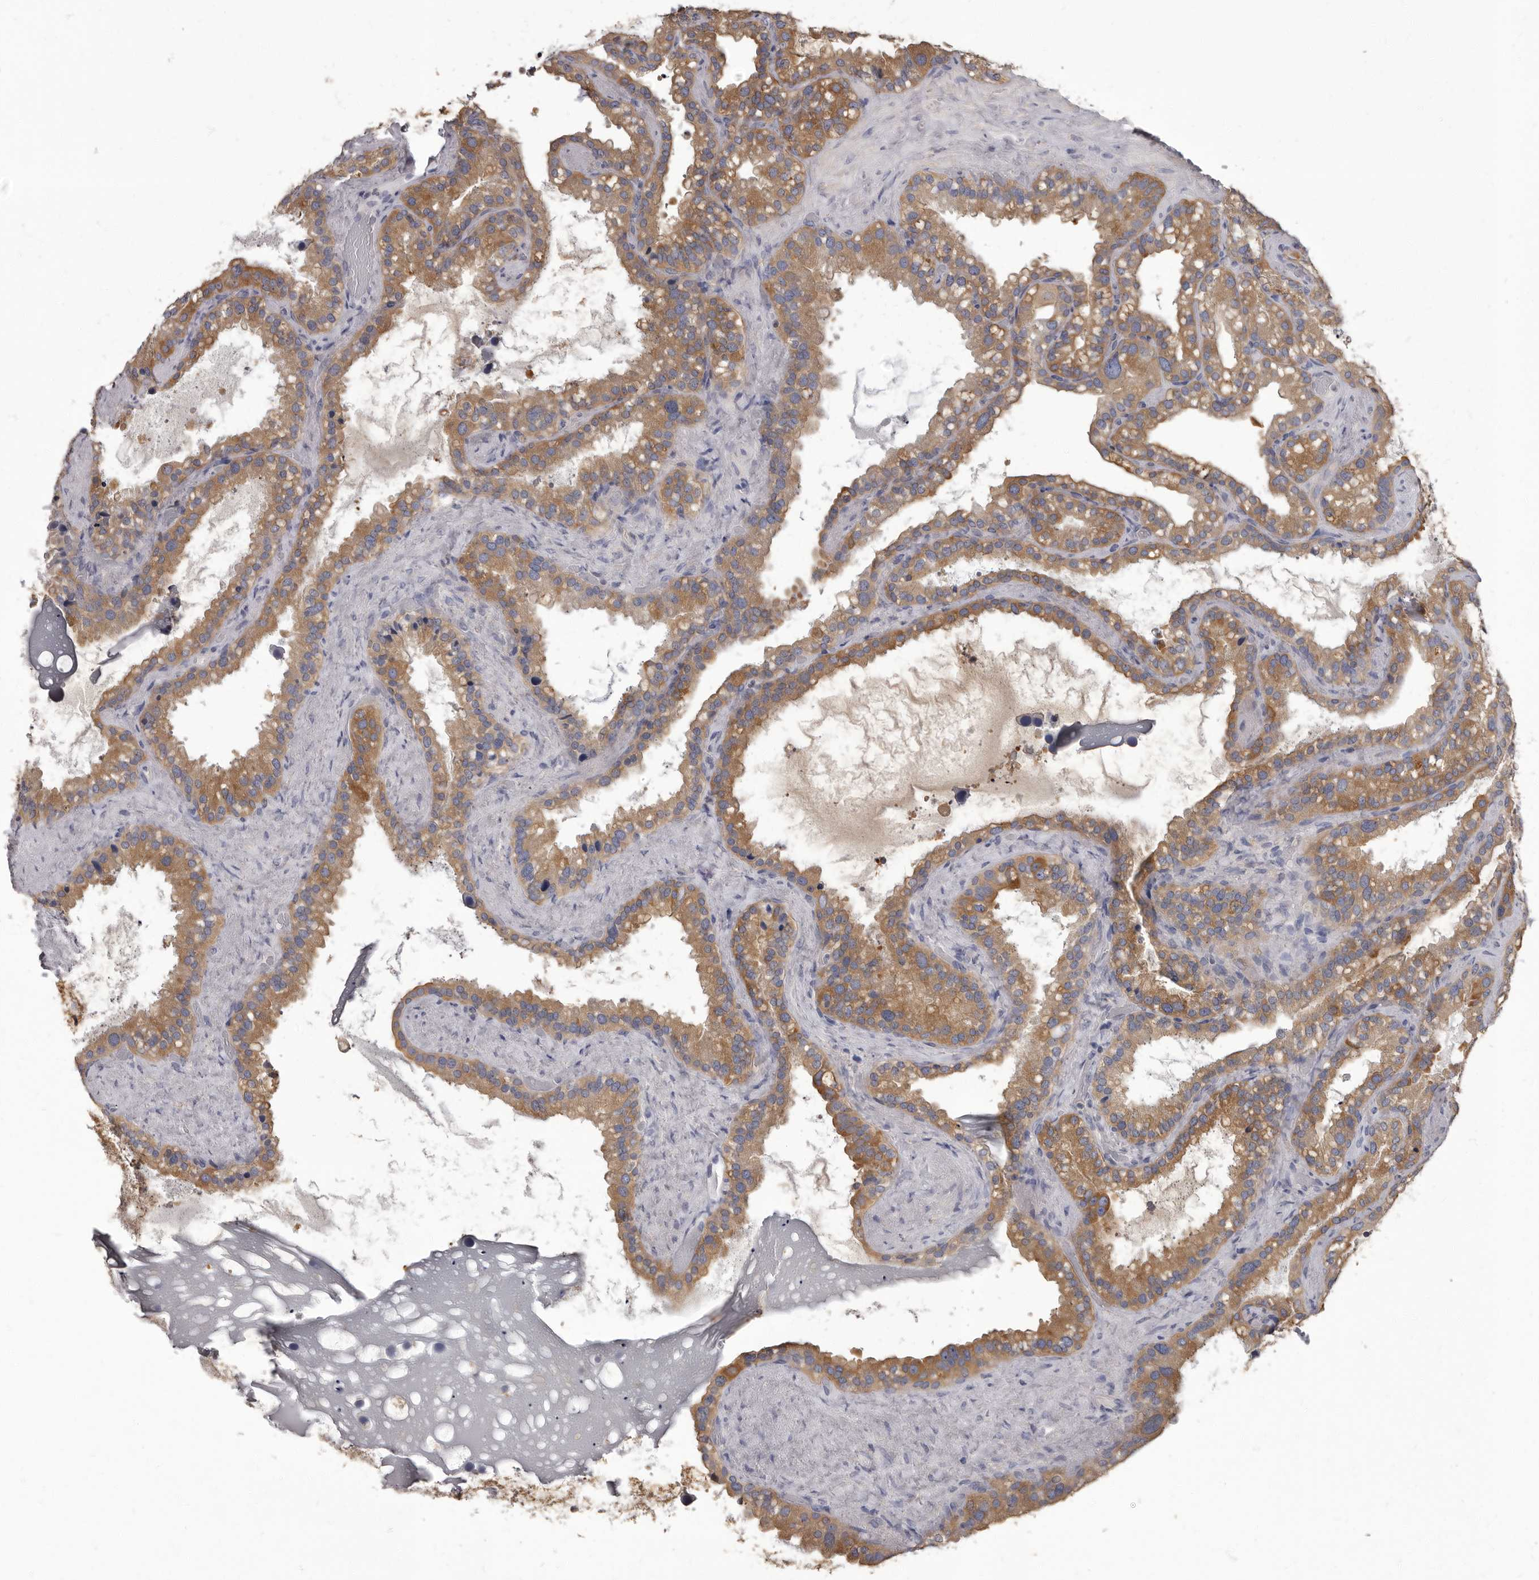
{"staining": {"intensity": "moderate", "quantity": ">75%", "location": "cytoplasmic/membranous"}, "tissue": "seminal vesicle", "cell_type": "Glandular cells", "image_type": "normal", "snomed": [{"axis": "morphology", "description": "Normal tissue, NOS"}, {"axis": "topography", "description": "Prostate"}, {"axis": "topography", "description": "Seminal veicle"}], "caption": "The immunohistochemical stain shows moderate cytoplasmic/membranous expression in glandular cells of benign seminal vesicle. (DAB IHC with brightfield microscopy, high magnification).", "gene": "APEH", "patient": {"sex": "male", "age": 68}}